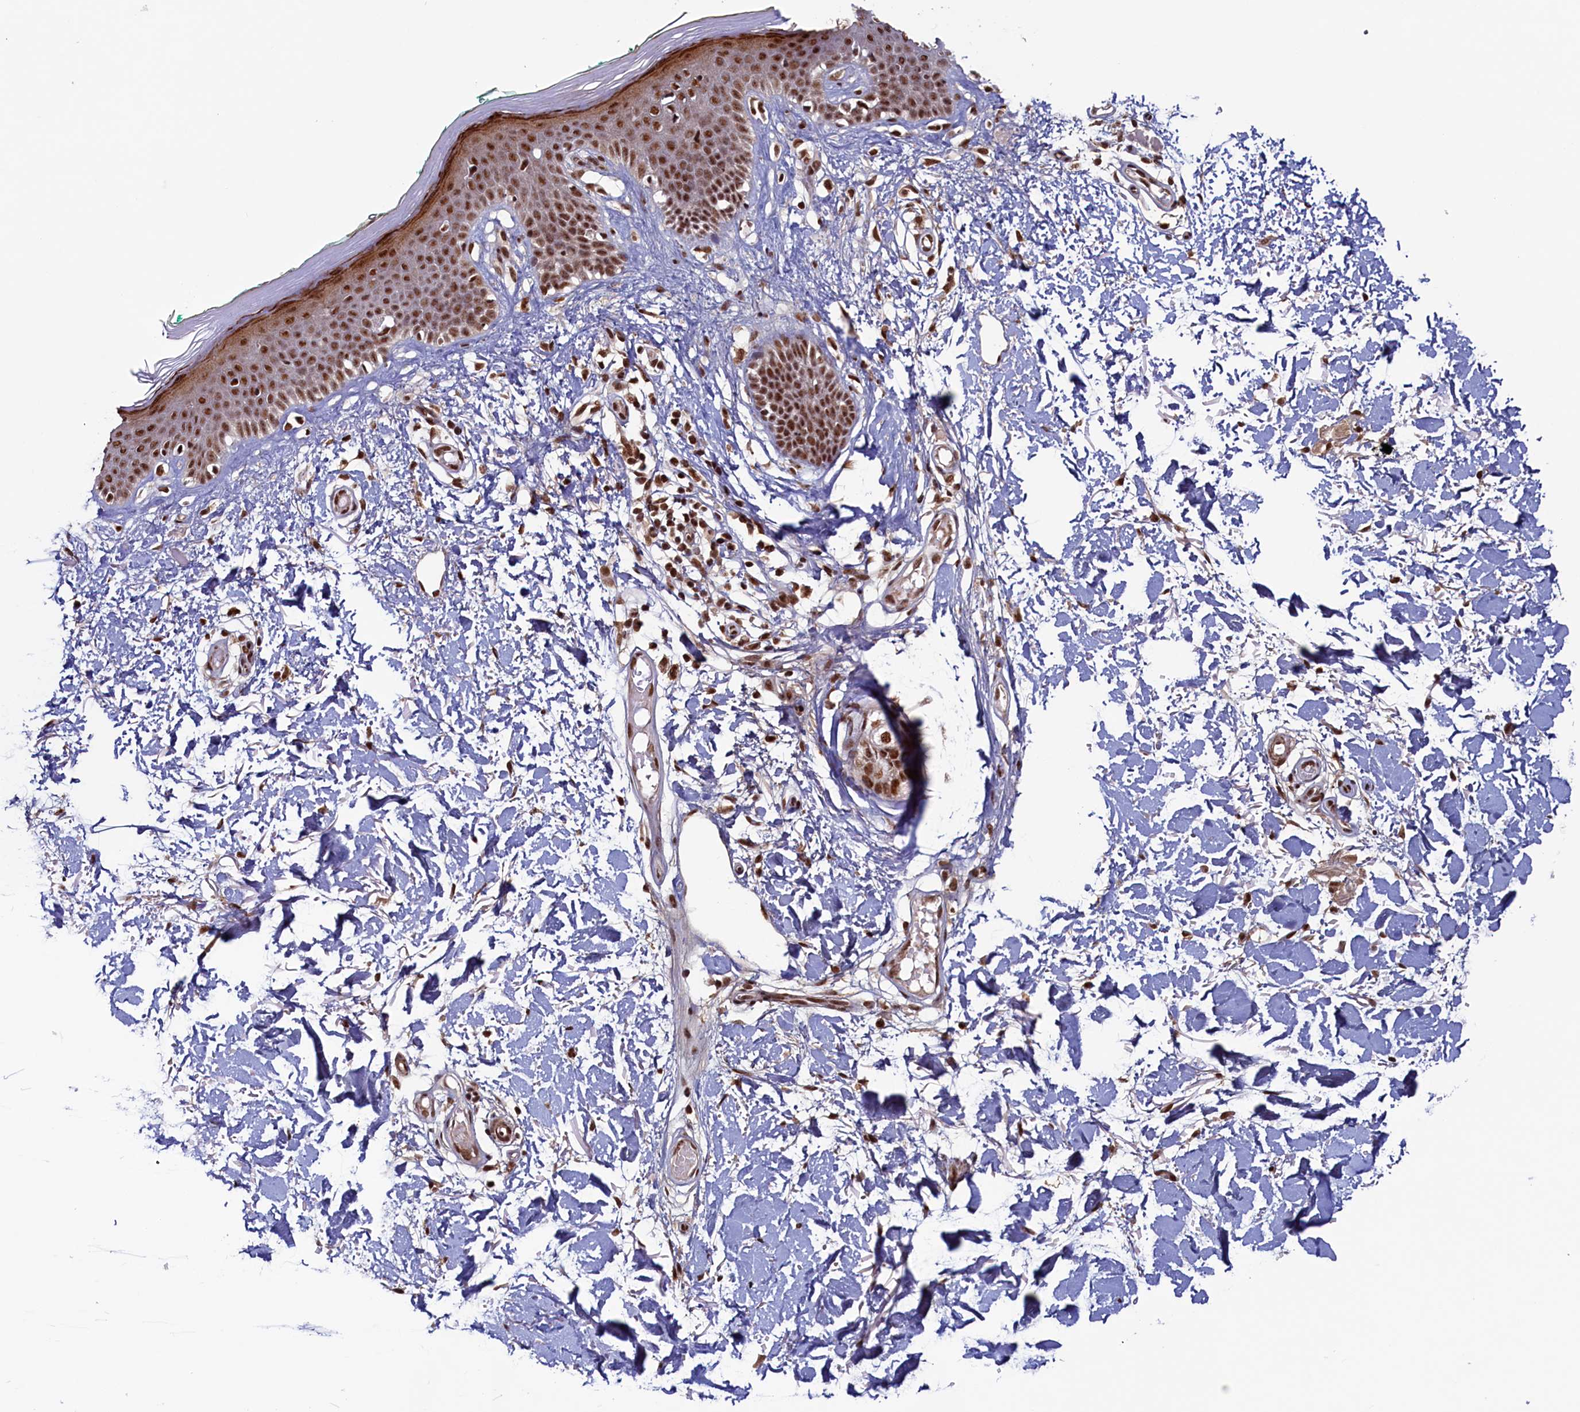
{"staining": {"intensity": "strong", "quantity": ">75%", "location": "nuclear"}, "tissue": "skin", "cell_type": "Fibroblasts", "image_type": "normal", "snomed": [{"axis": "morphology", "description": "Normal tissue, NOS"}, {"axis": "topography", "description": "Skin"}], "caption": "A histopathology image of skin stained for a protein reveals strong nuclear brown staining in fibroblasts. The staining is performed using DAB (3,3'-diaminobenzidine) brown chromogen to label protein expression. The nuclei are counter-stained blue using hematoxylin.", "gene": "ZC3H18", "patient": {"sex": "male", "age": 62}}